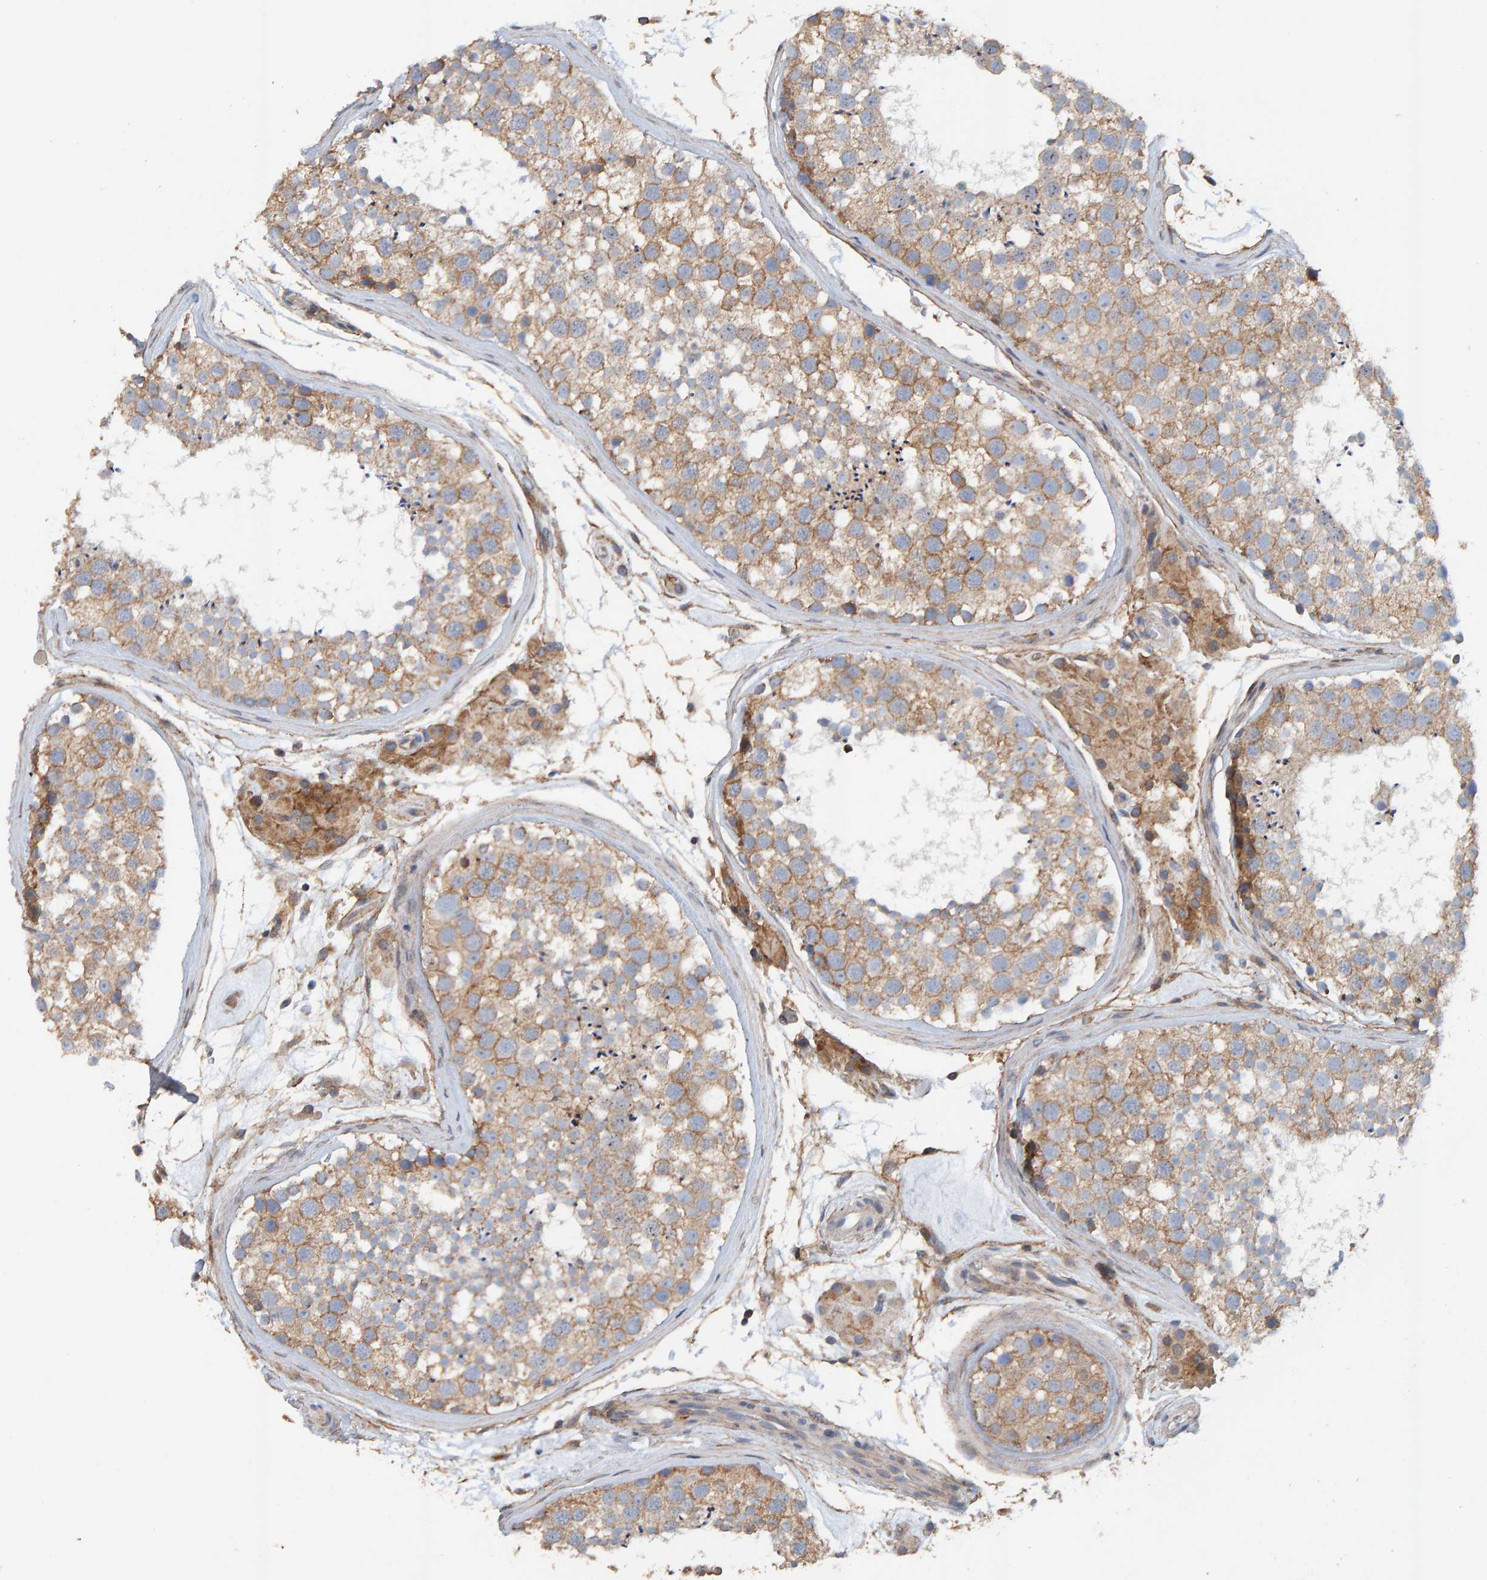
{"staining": {"intensity": "moderate", "quantity": ">75%", "location": "cytoplasmic/membranous"}, "tissue": "testis", "cell_type": "Cells in seminiferous ducts", "image_type": "normal", "snomed": [{"axis": "morphology", "description": "Normal tissue, NOS"}, {"axis": "topography", "description": "Testis"}], "caption": "Testis was stained to show a protein in brown. There is medium levels of moderate cytoplasmic/membranous expression in about >75% of cells in seminiferous ducts. (IHC, brightfield microscopy, high magnification).", "gene": "RGP1", "patient": {"sex": "male", "age": 46}}